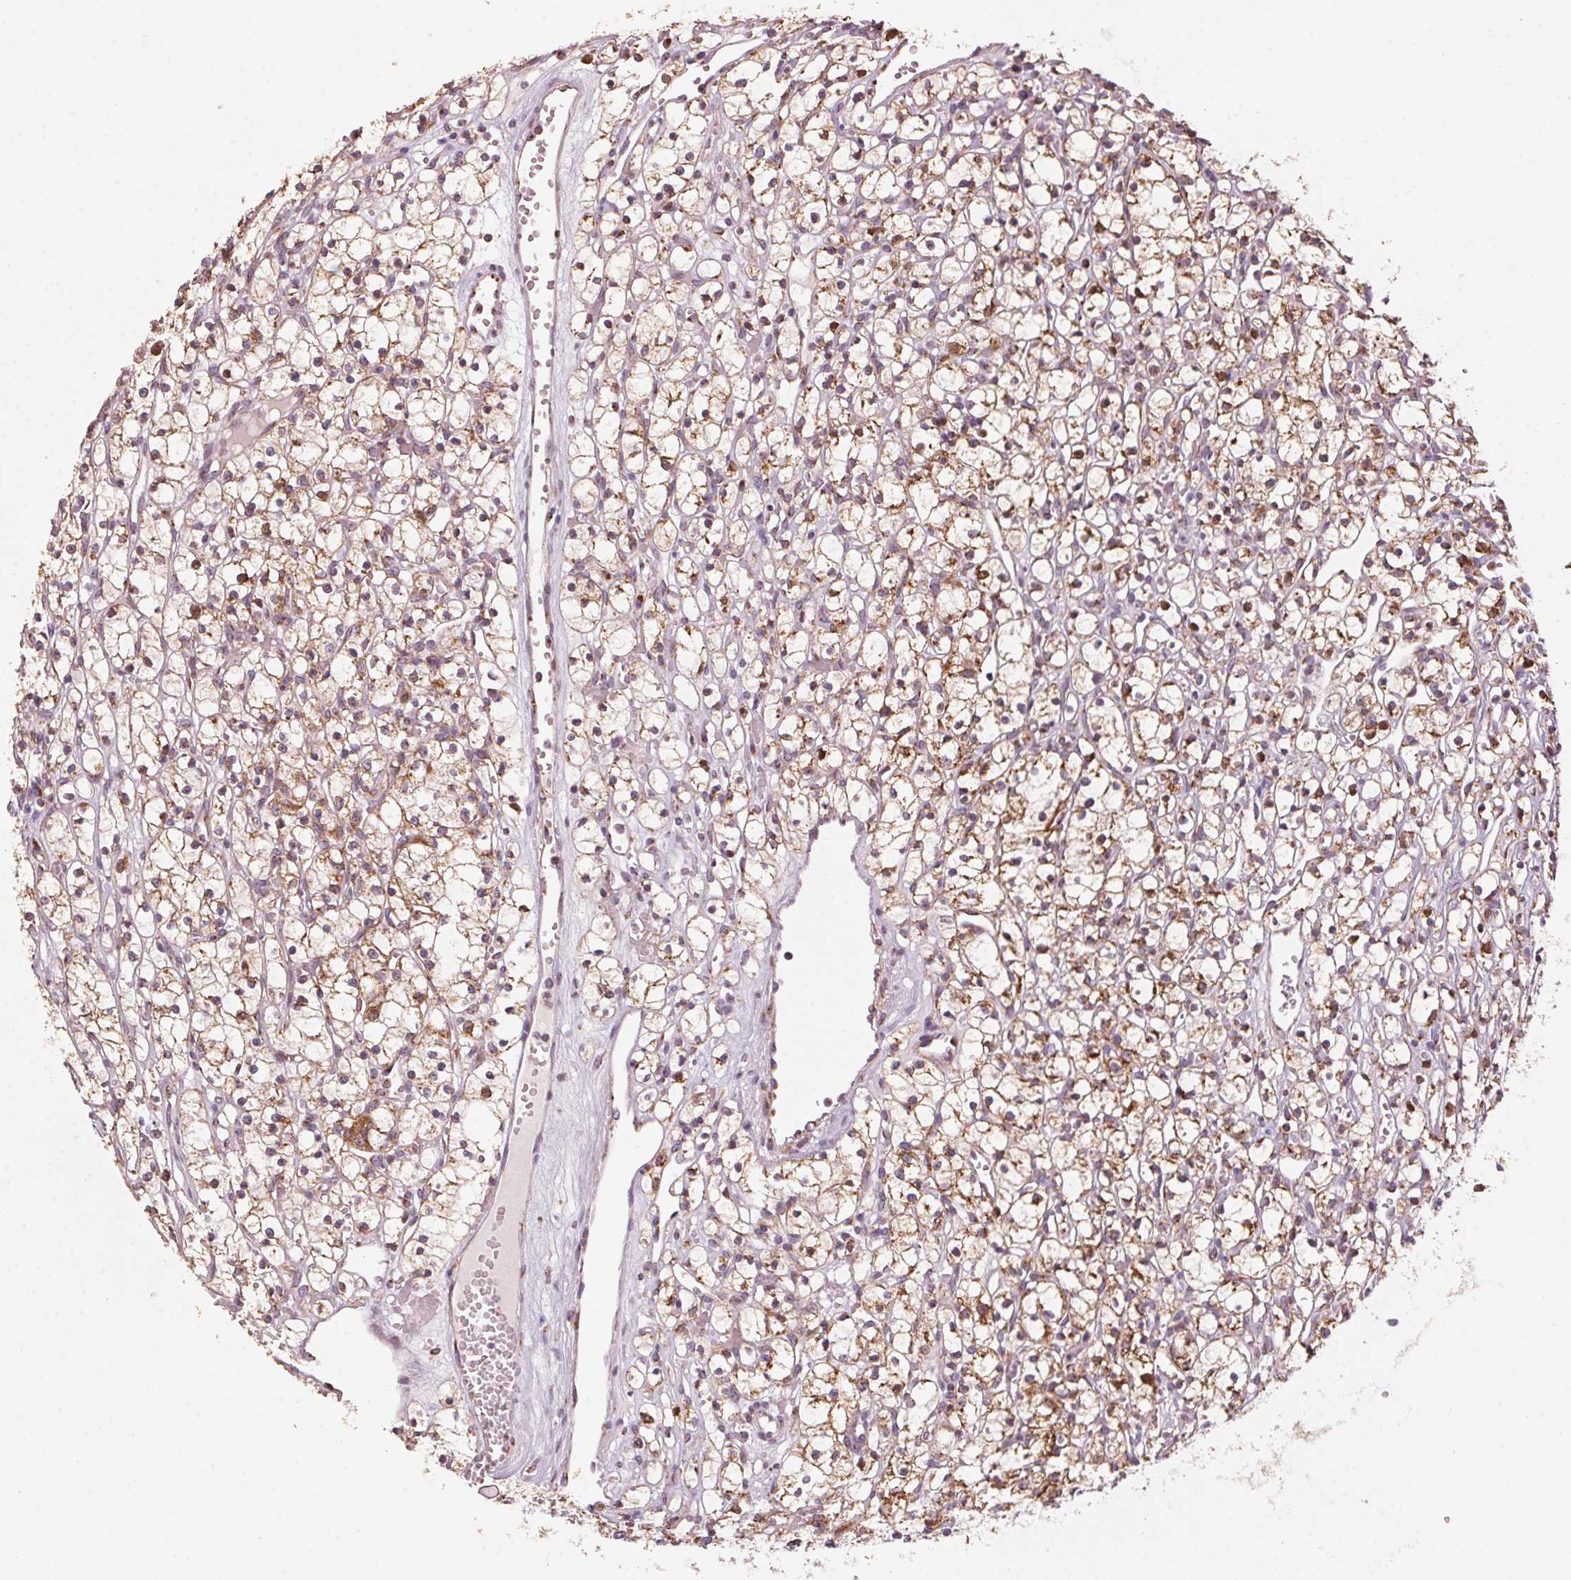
{"staining": {"intensity": "moderate", "quantity": ">75%", "location": "cytoplasmic/membranous"}, "tissue": "renal cancer", "cell_type": "Tumor cells", "image_type": "cancer", "snomed": [{"axis": "morphology", "description": "Adenocarcinoma, NOS"}, {"axis": "topography", "description": "Kidney"}], "caption": "DAB (3,3'-diaminobenzidine) immunohistochemical staining of renal cancer (adenocarcinoma) shows moderate cytoplasmic/membranous protein staining in approximately >75% of tumor cells.", "gene": "TOMM70", "patient": {"sex": "female", "age": 59}}